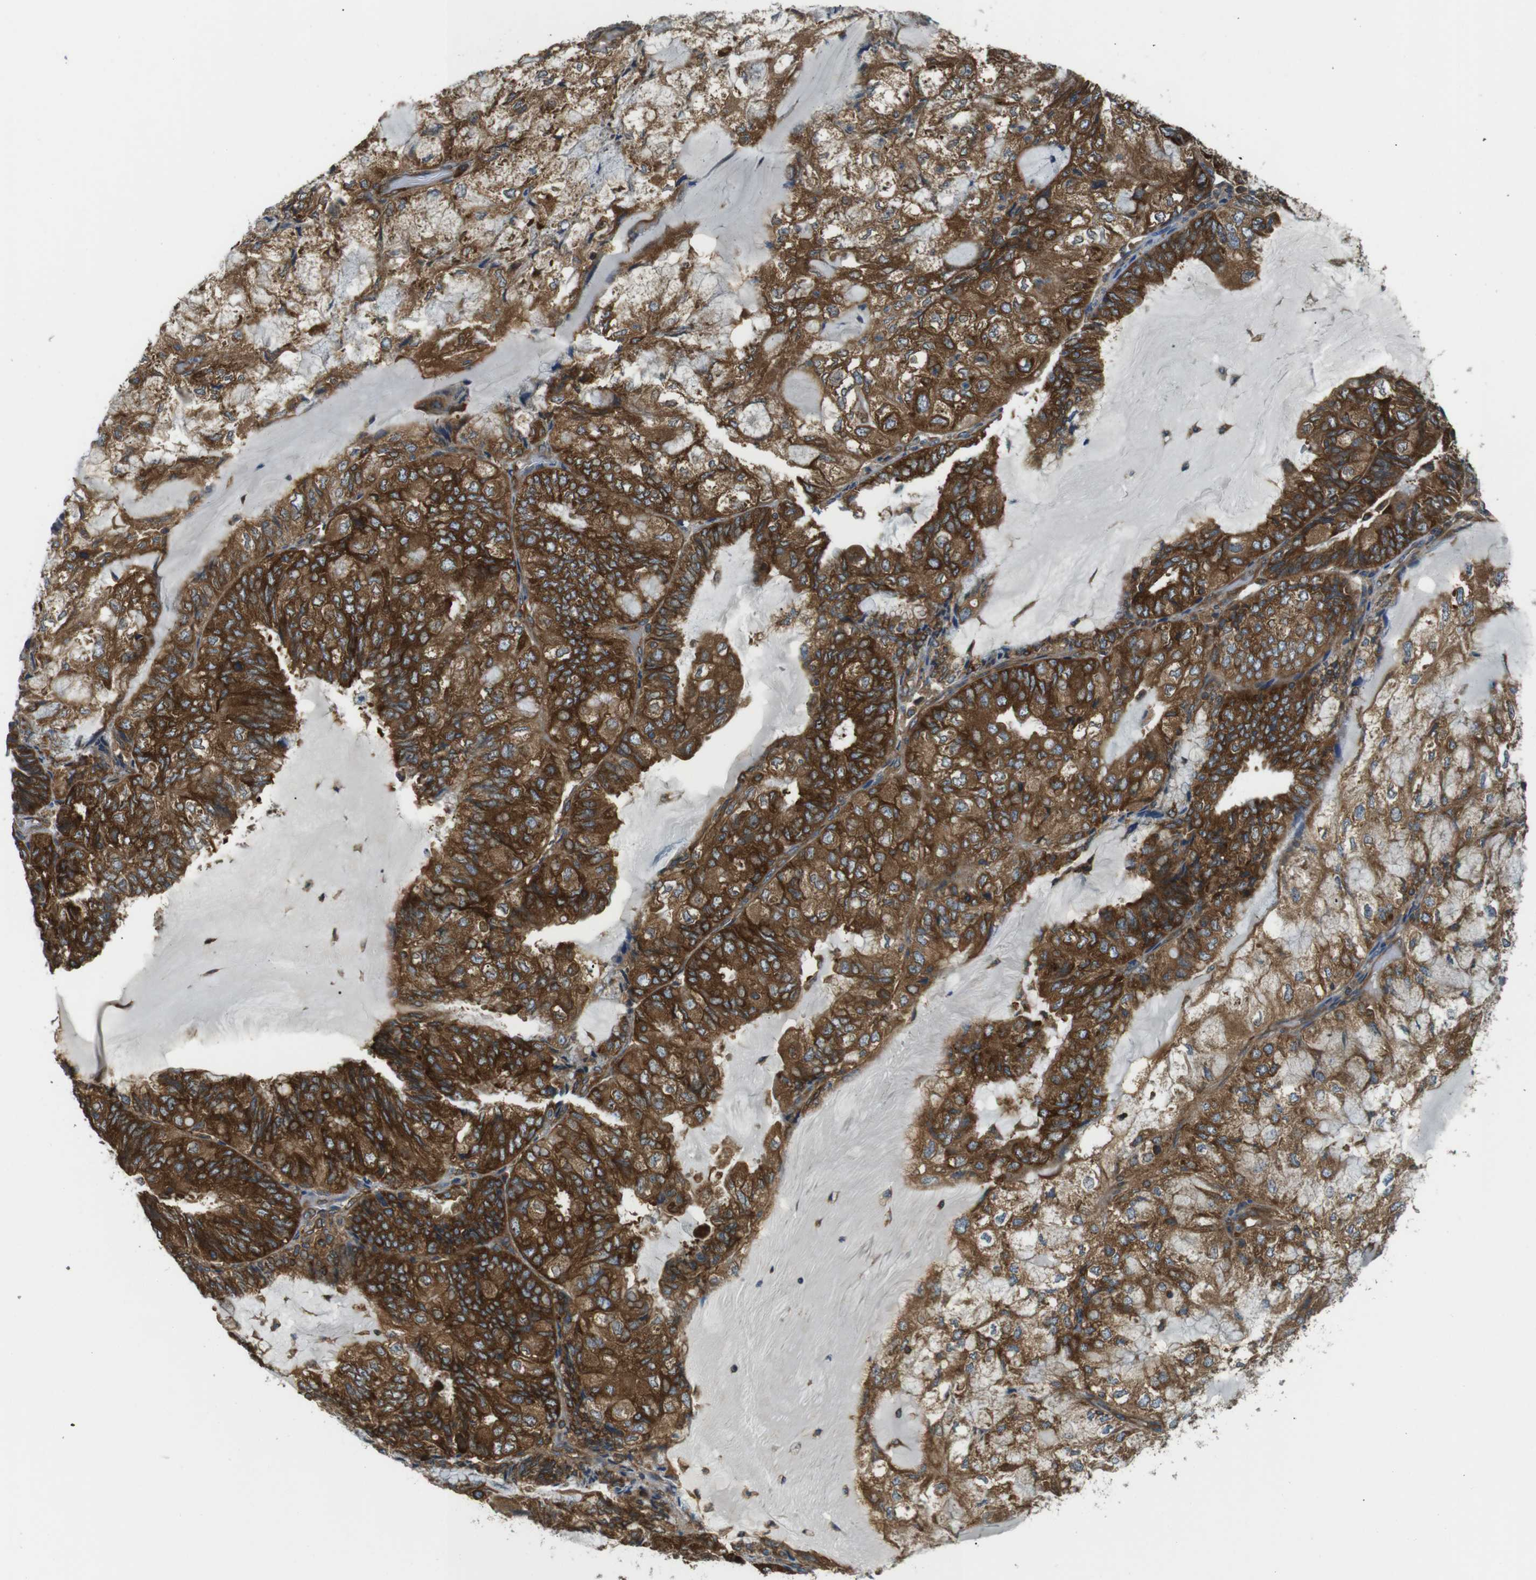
{"staining": {"intensity": "strong", "quantity": ">75%", "location": "cytoplasmic/membranous"}, "tissue": "endometrial cancer", "cell_type": "Tumor cells", "image_type": "cancer", "snomed": [{"axis": "morphology", "description": "Adenocarcinoma, NOS"}, {"axis": "topography", "description": "Endometrium"}], "caption": "There is high levels of strong cytoplasmic/membranous positivity in tumor cells of endometrial cancer, as demonstrated by immunohistochemical staining (brown color).", "gene": "TSC1", "patient": {"sex": "female", "age": 81}}